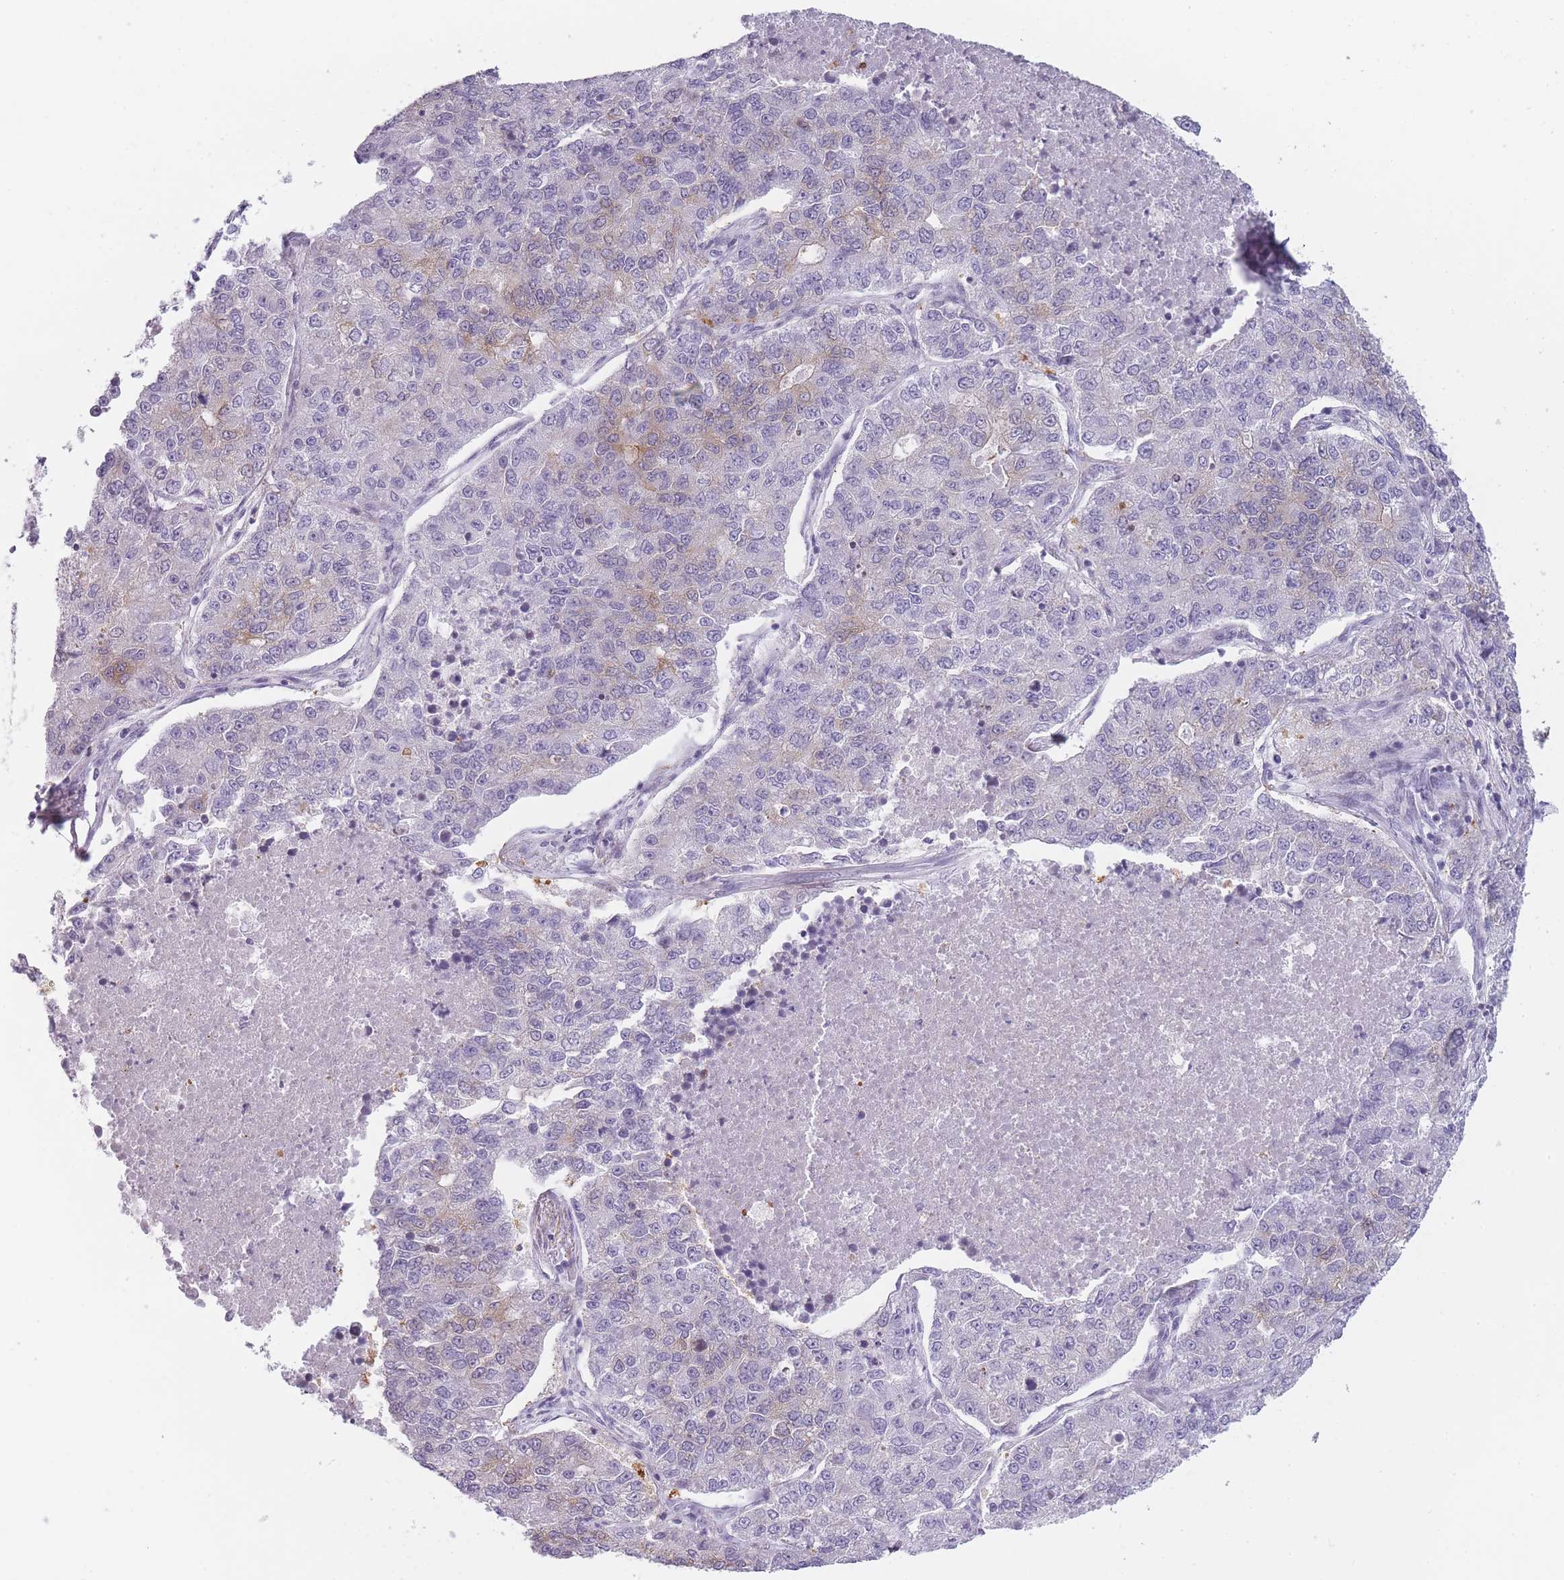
{"staining": {"intensity": "weak", "quantity": "<25%", "location": "cytoplasmic/membranous"}, "tissue": "lung cancer", "cell_type": "Tumor cells", "image_type": "cancer", "snomed": [{"axis": "morphology", "description": "Adenocarcinoma, NOS"}, {"axis": "topography", "description": "Lung"}], "caption": "IHC of adenocarcinoma (lung) shows no staining in tumor cells. Brightfield microscopy of IHC stained with DAB (3,3'-diaminobenzidine) (brown) and hematoxylin (blue), captured at high magnification.", "gene": "GGT1", "patient": {"sex": "male", "age": 49}}